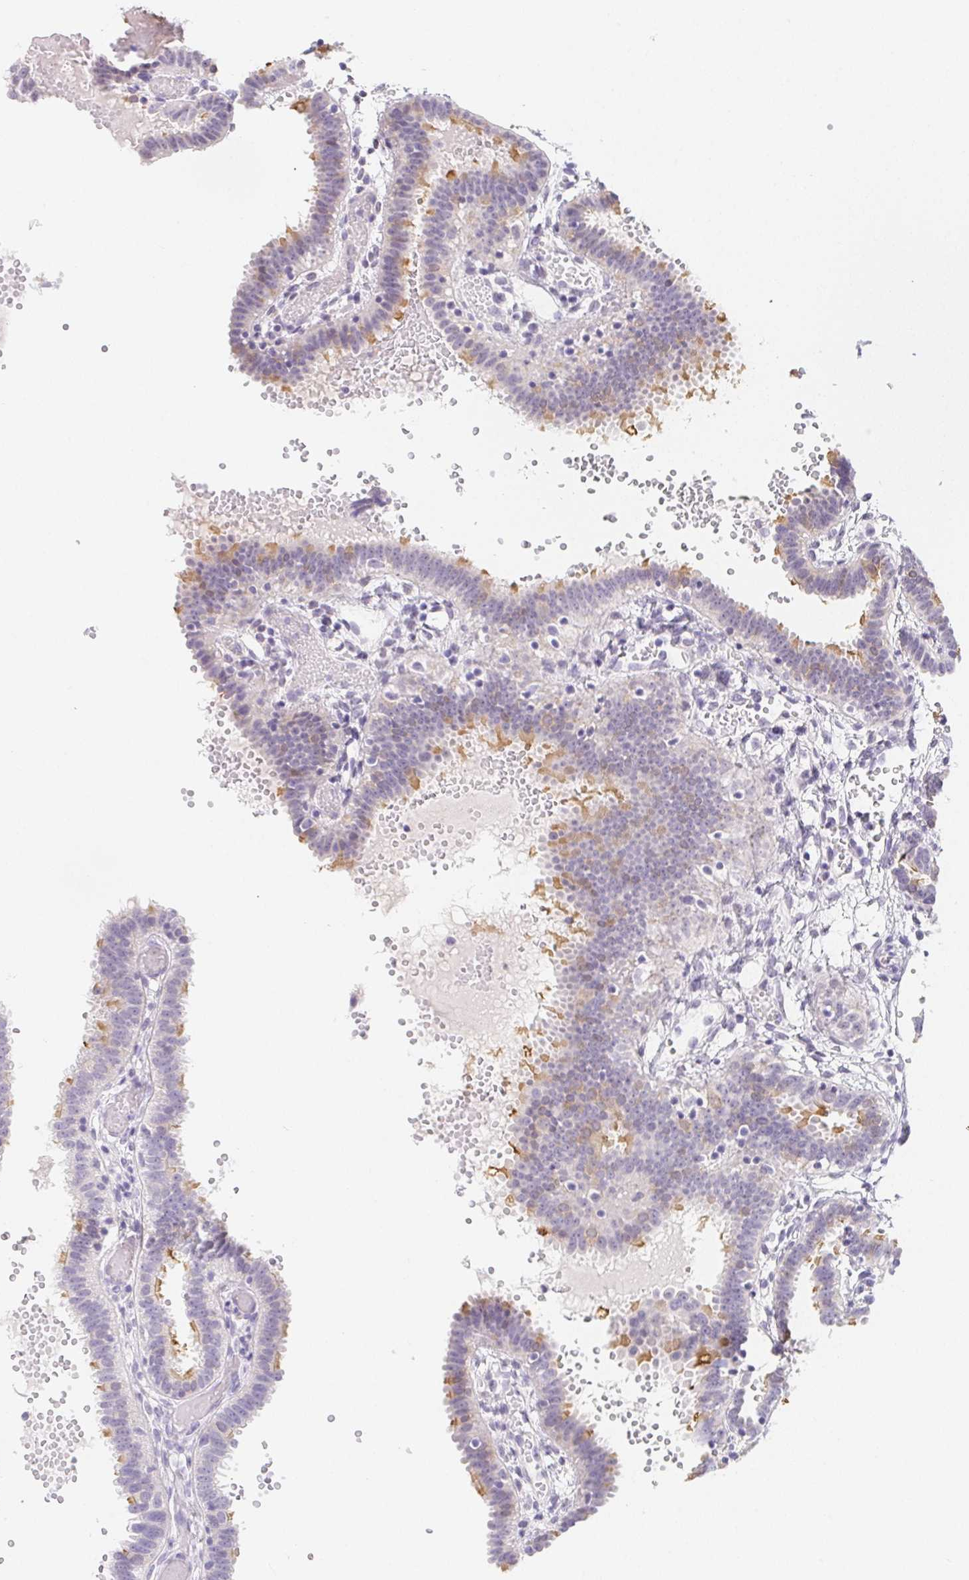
{"staining": {"intensity": "strong", "quantity": "25%-75%", "location": "cytoplasmic/membranous"}, "tissue": "fallopian tube", "cell_type": "Glandular cells", "image_type": "normal", "snomed": [{"axis": "morphology", "description": "Normal tissue, NOS"}, {"axis": "topography", "description": "Fallopian tube"}], "caption": "Protein staining displays strong cytoplasmic/membranous positivity in approximately 25%-75% of glandular cells in benign fallopian tube. The protein is shown in brown color, while the nuclei are stained blue.", "gene": "ZBBX", "patient": {"sex": "female", "age": 37}}